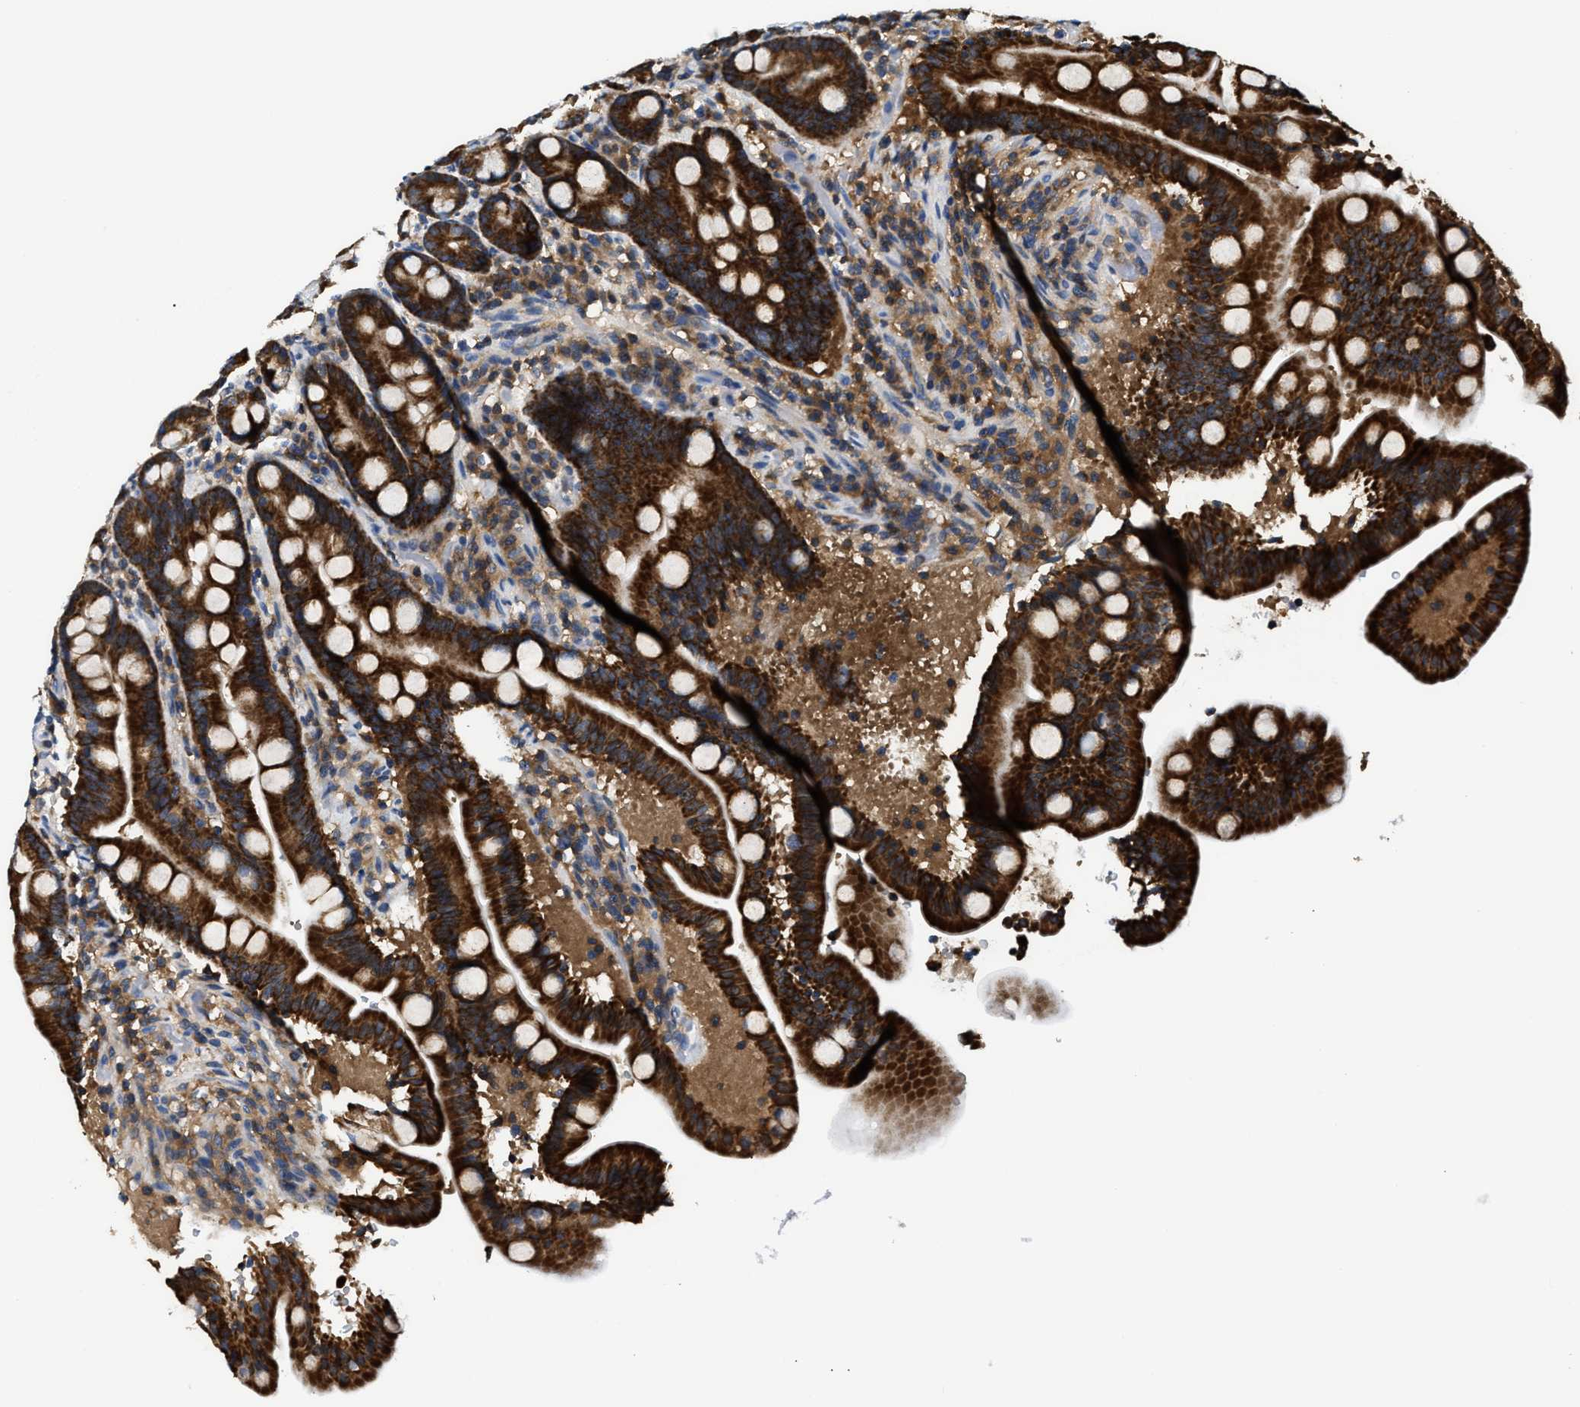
{"staining": {"intensity": "strong", "quantity": ">75%", "location": "cytoplasmic/membranous"}, "tissue": "duodenum", "cell_type": "Glandular cells", "image_type": "normal", "snomed": [{"axis": "morphology", "description": "Normal tissue, NOS"}, {"axis": "topography", "description": "Duodenum"}], "caption": "Immunohistochemistry (IHC) staining of unremarkable duodenum, which reveals high levels of strong cytoplasmic/membranous staining in approximately >75% of glandular cells indicating strong cytoplasmic/membranous protein expression. The staining was performed using DAB (3,3'-diaminobenzidine) (brown) for protein detection and nuclei were counterstained in hematoxylin (blue).", "gene": "CCM2", "patient": {"sex": "male", "age": 54}}